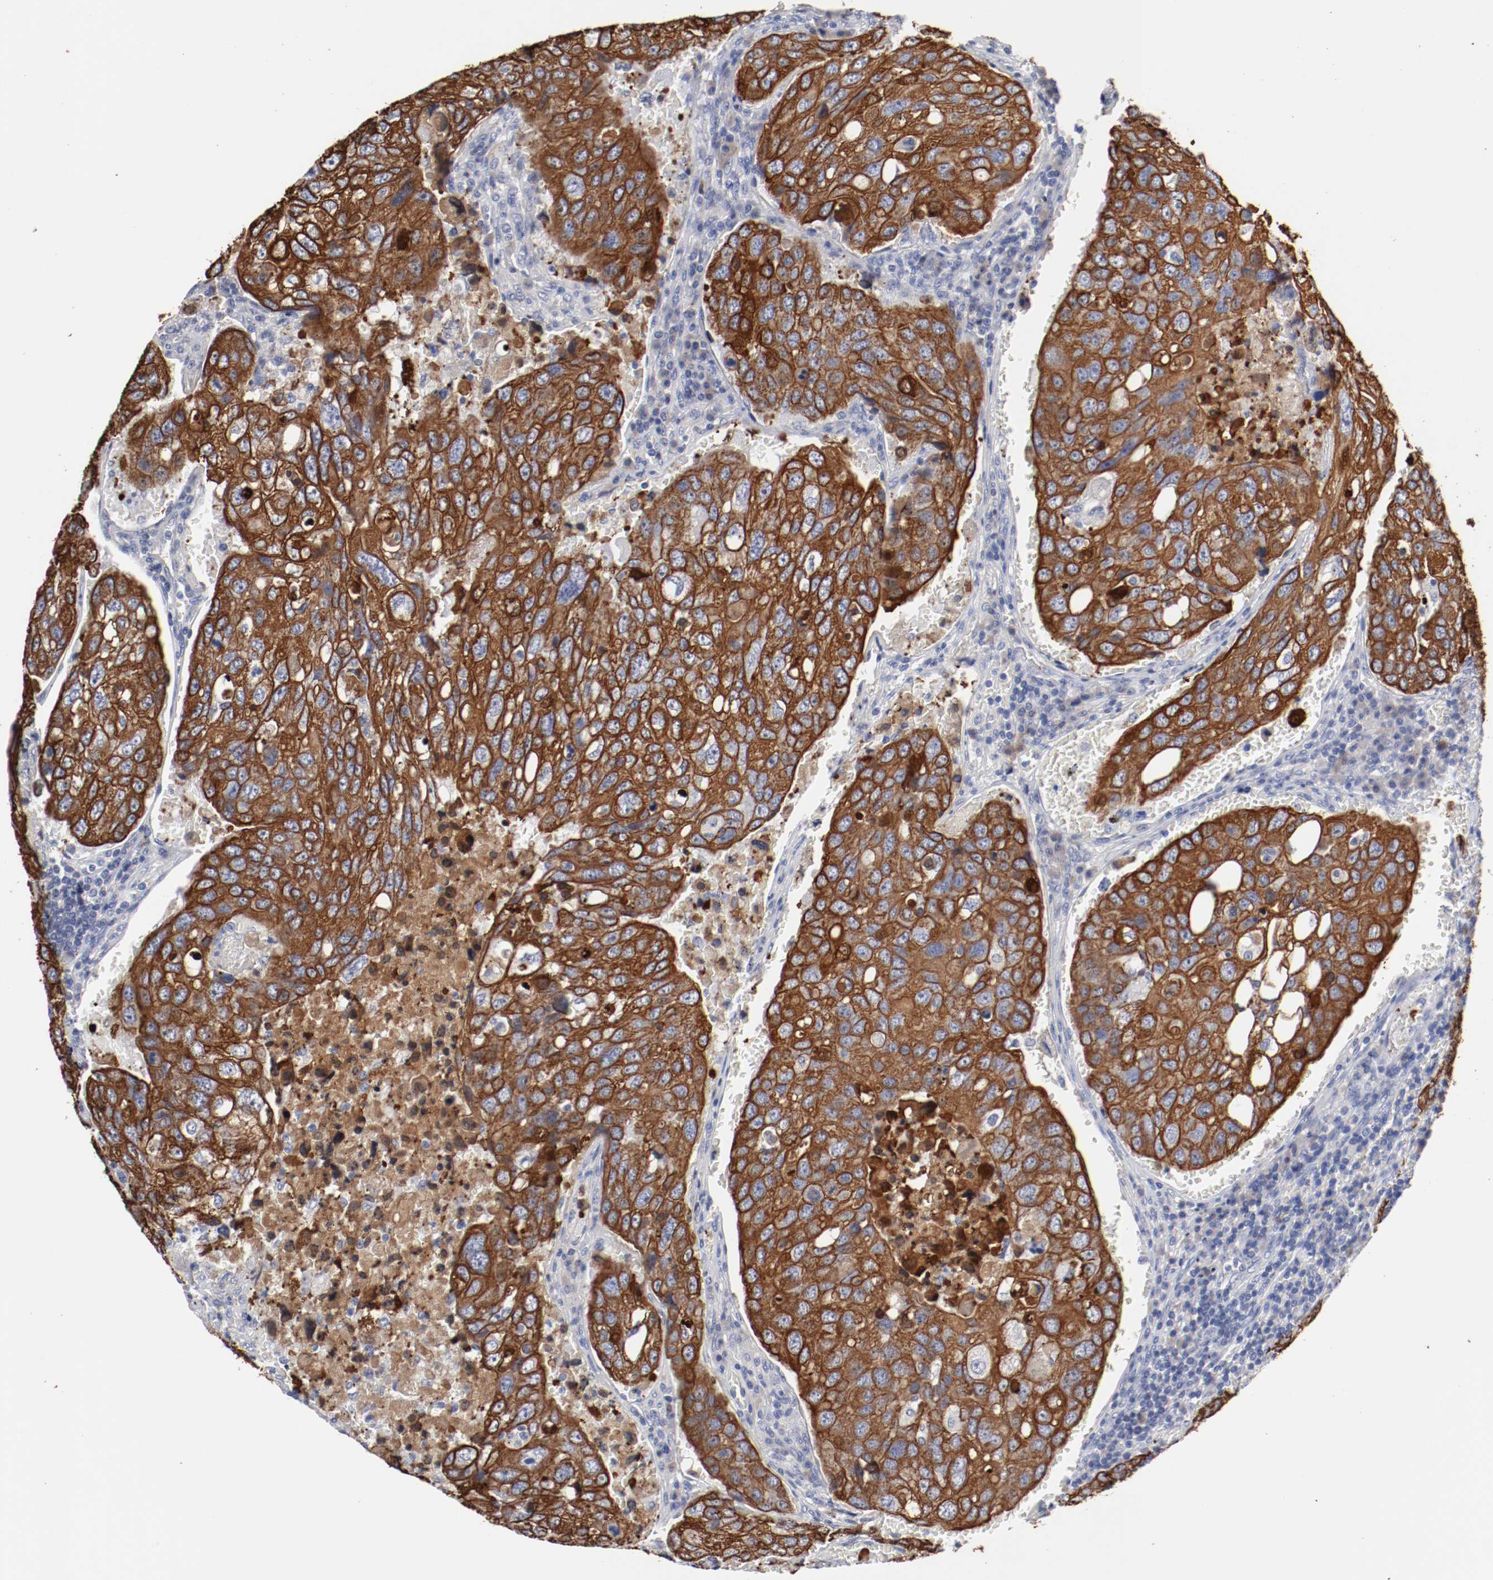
{"staining": {"intensity": "strong", "quantity": ">75%", "location": "cytoplasmic/membranous"}, "tissue": "urothelial cancer", "cell_type": "Tumor cells", "image_type": "cancer", "snomed": [{"axis": "morphology", "description": "Urothelial carcinoma, High grade"}, {"axis": "topography", "description": "Lymph node"}, {"axis": "topography", "description": "Urinary bladder"}], "caption": "Strong cytoplasmic/membranous expression for a protein is seen in approximately >75% of tumor cells of high-grade urothelial carcinoma using immunohistochemistry (IHC).", "gene": "TSPAN6", "patient": {"sex": "male", "age": 51}}